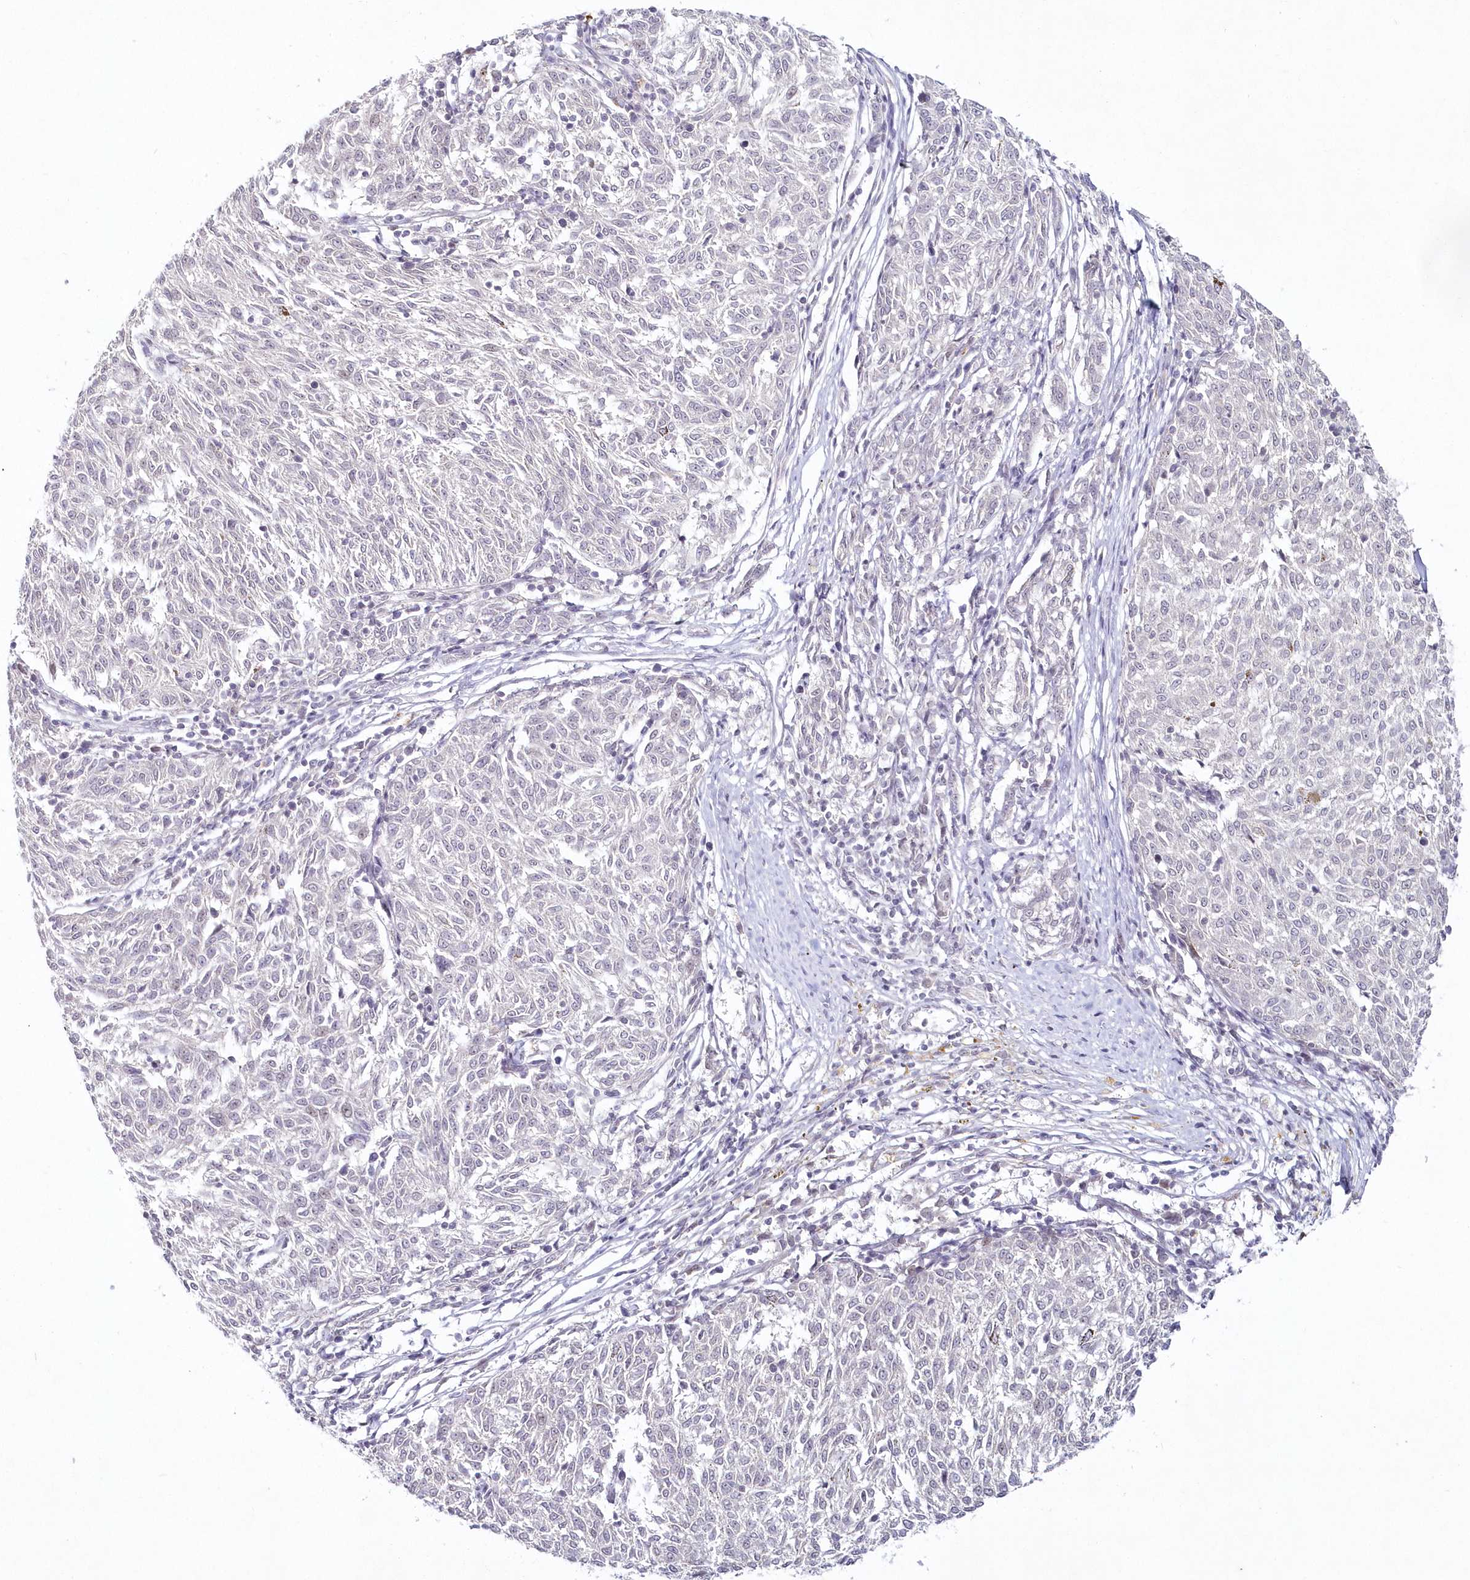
{"staining": {"intensity": "negative", "quantity": "none", "location": "none"}, "tissue": "melanoma", "cell_type": "Tumor cells", "image_type": "cancer", "snomed": [{"axis": "morphology", "description": "Malignant melanoma, NOS"}, {"axis": "topography", "description": "Skin"}], "caption": "A histopathology image of melanoma stained for a protein demonstrates no brown staining in tumor cells.", "gene": "HYCC2", "patient": {"sex": "female", "age": 72}}